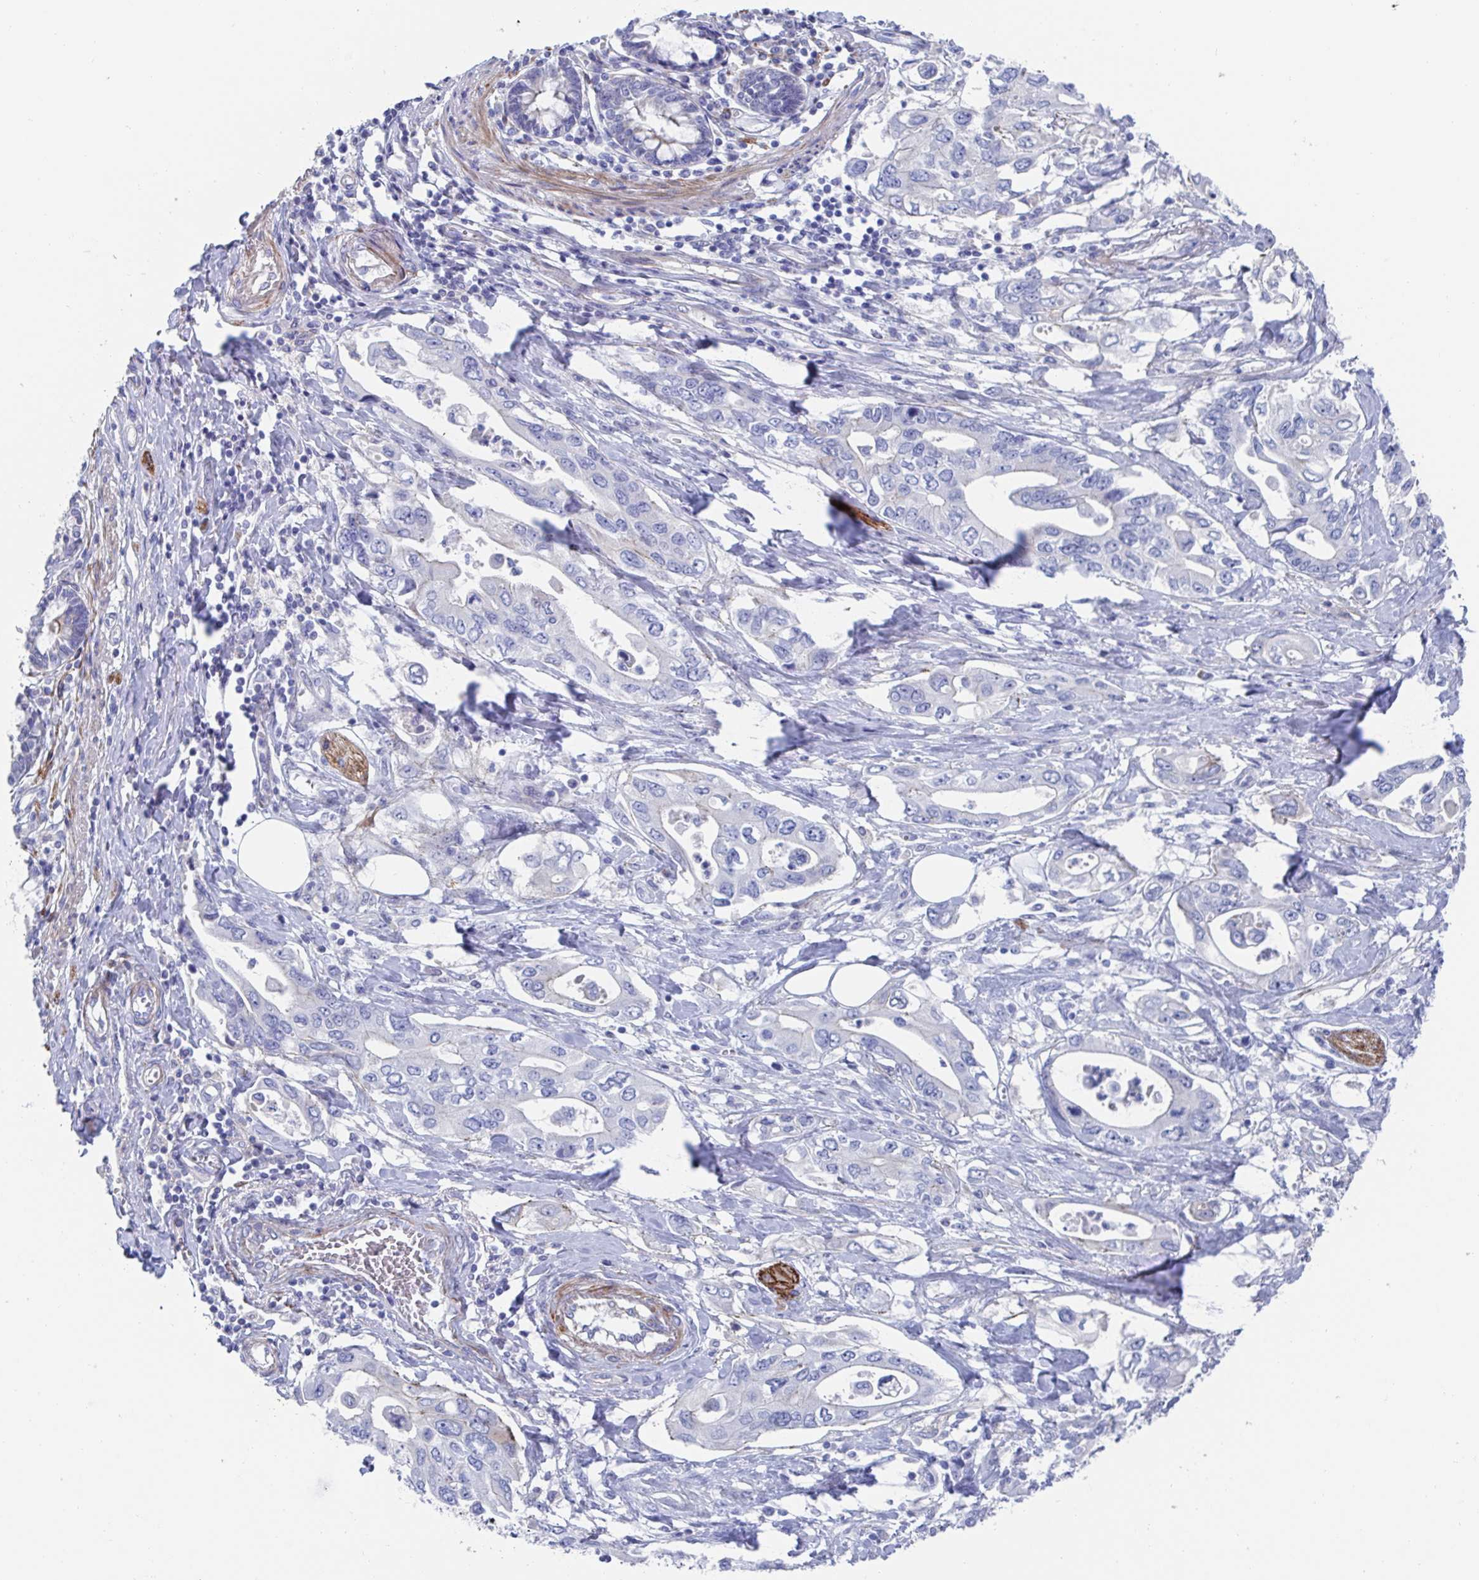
{"staining": {"intensity": "negative", "quantity": "none", "location": "none"}, "tissue": "pancreatic cancer", "cell_type": "Tumor cells", "image_type": "cancer", "snomed": [{"axis": "morphology", "description": "Adenocarcinoma, NOS"}, {"axis": "topography", "description": "Pancreas"}], "caption": "An immunohistochemistry (IHC) image of pancreatic cancer (adenocarcinoma) is shown. There is no staining in tumor cells of pancreatic cancer (adenocarcinoma).", "gene": "CDH2", "patient": {"sex": "female", "age": 63}}